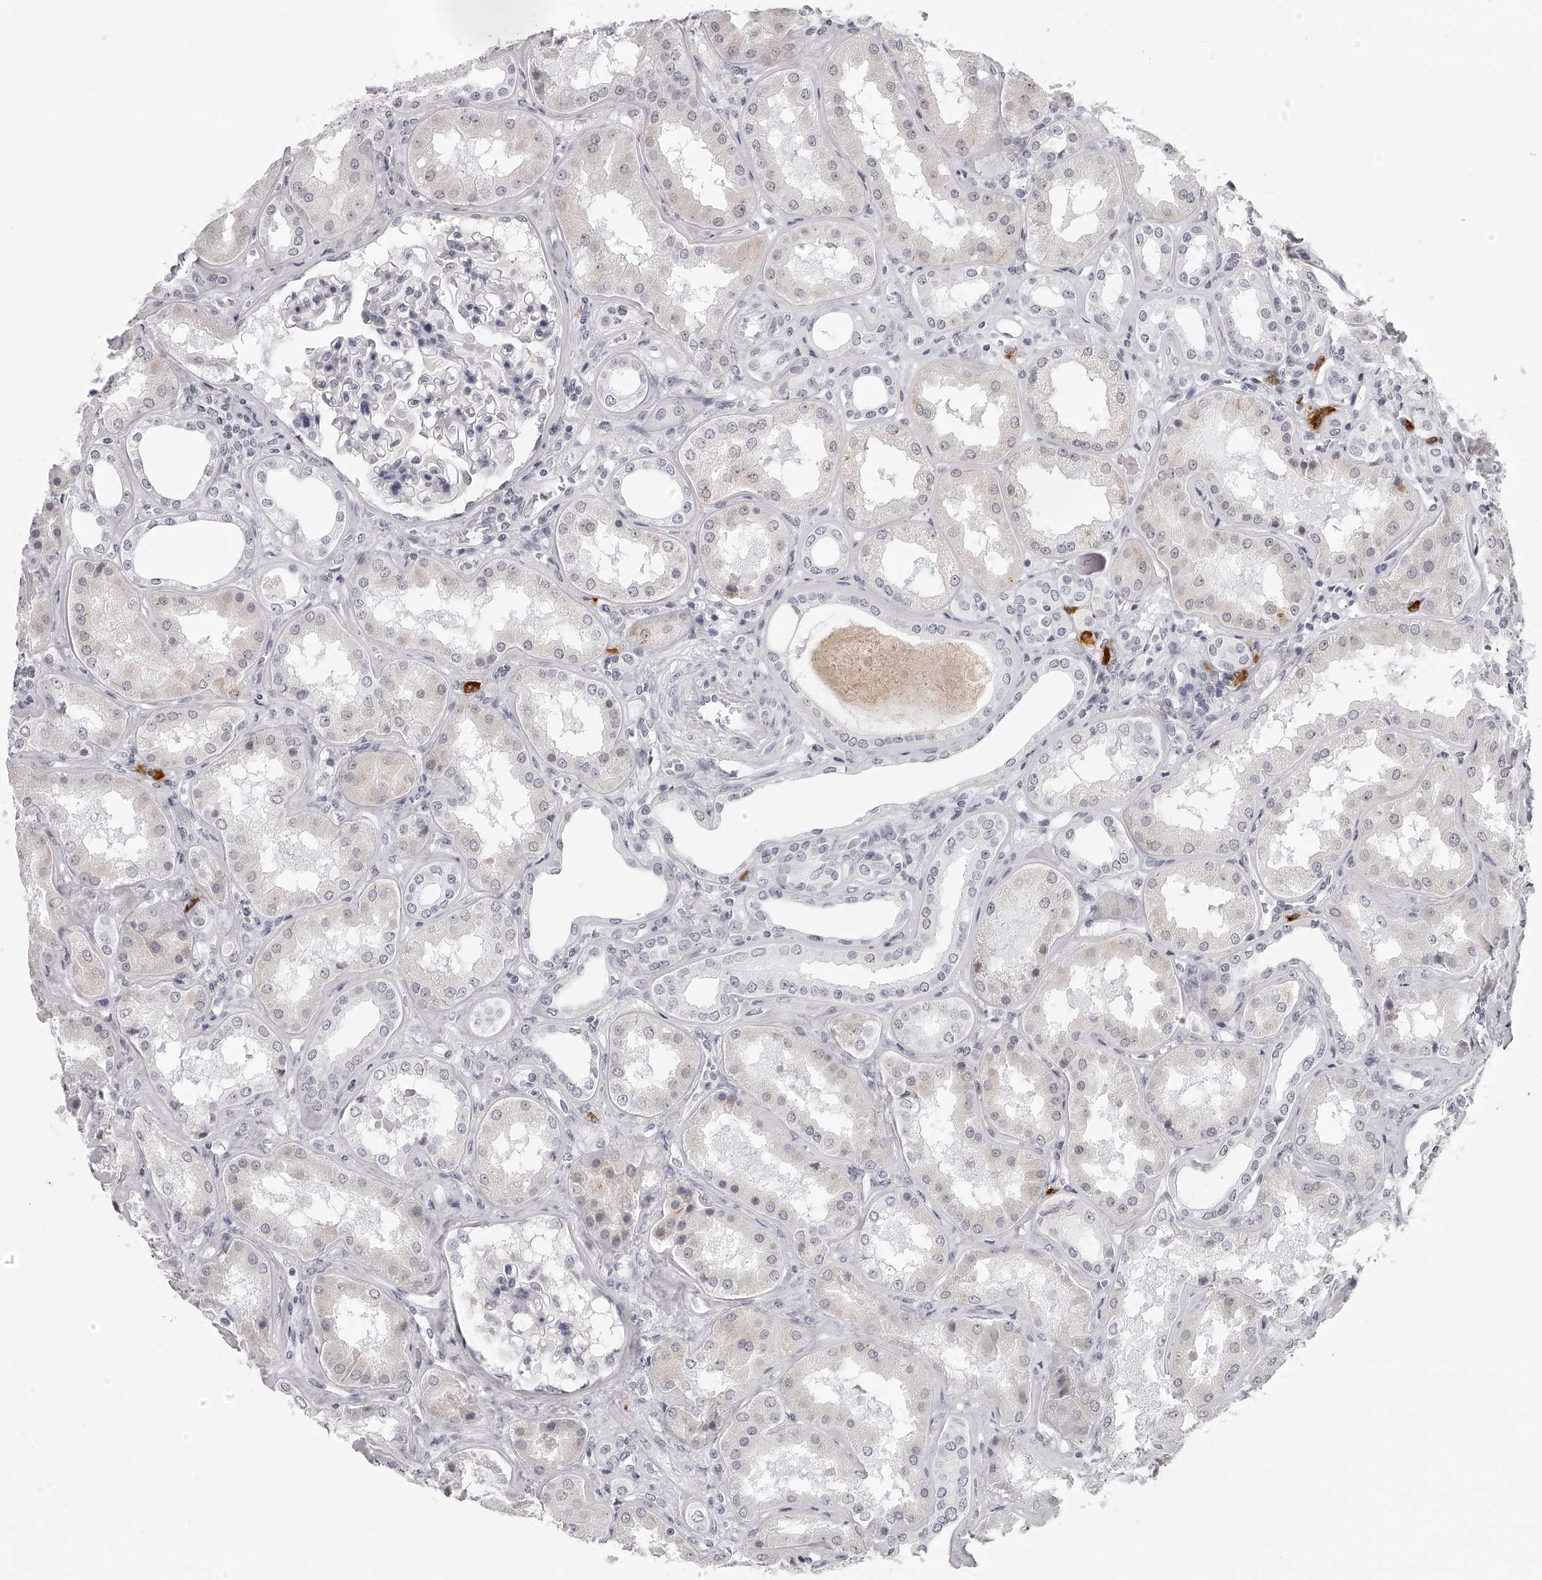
{"staining": {"intensity": "negative", "quantity": "none", "location": "none"}, "tissue": "kidney", "cell_type": "Cells in glomeruli", "image_type": "normal", "snomed": [{"axis": "morphology", "description": "Normal tissue, NOS"}, {"axis": "topography", "description": "Kidney"}], "caption": "Protein analysis of unremarkable kidney shows no significant staining in cells in glomeruli.", "gene": "SEC11C", "patient": {"sex": "female", "age": 56}}